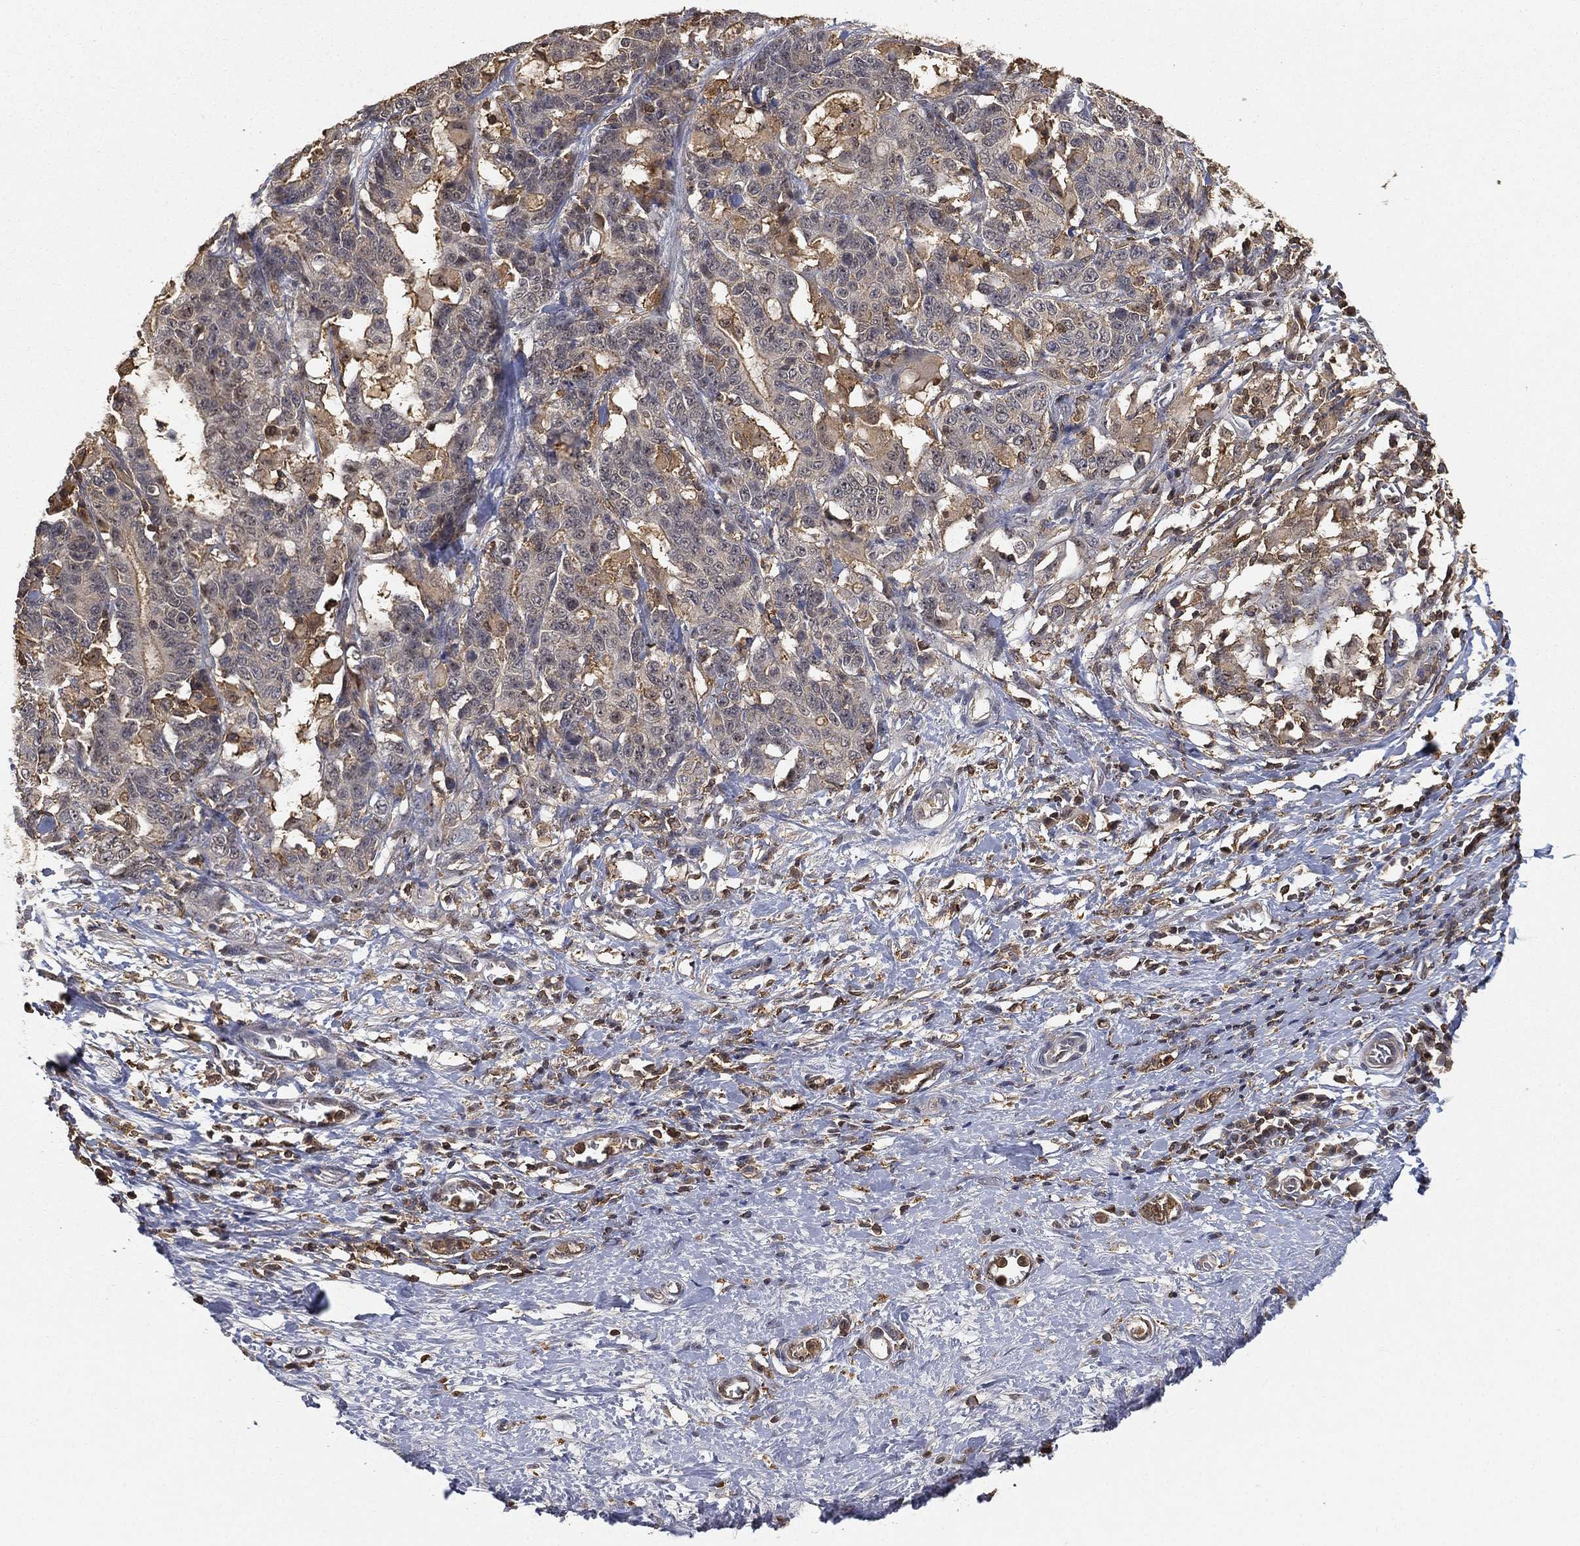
{"staining": {"intensity": "negative", "quantity": "none", "location": "none"}, "tissue": "stomach cancer", "cell_type": "Tumor cells", "image_type": "cancer", "snomed": [{"axis": "morphology", "description": "Normal tissue, NOS"}, {"axis": "morphology", "description": "Adenocarcinoma, NOS"}, {"axis": "topography", "description": "Stomach"}], "caption": "IHC image of neoplastic tissue: stomach adenocarcinoma stained with DAB exhibits no significant protein staining in tumor cells. (IHC, brightfield microscopy, high magnification).", "gene": "CRYL1", "patient": {"sex": "female", "age": 64}}